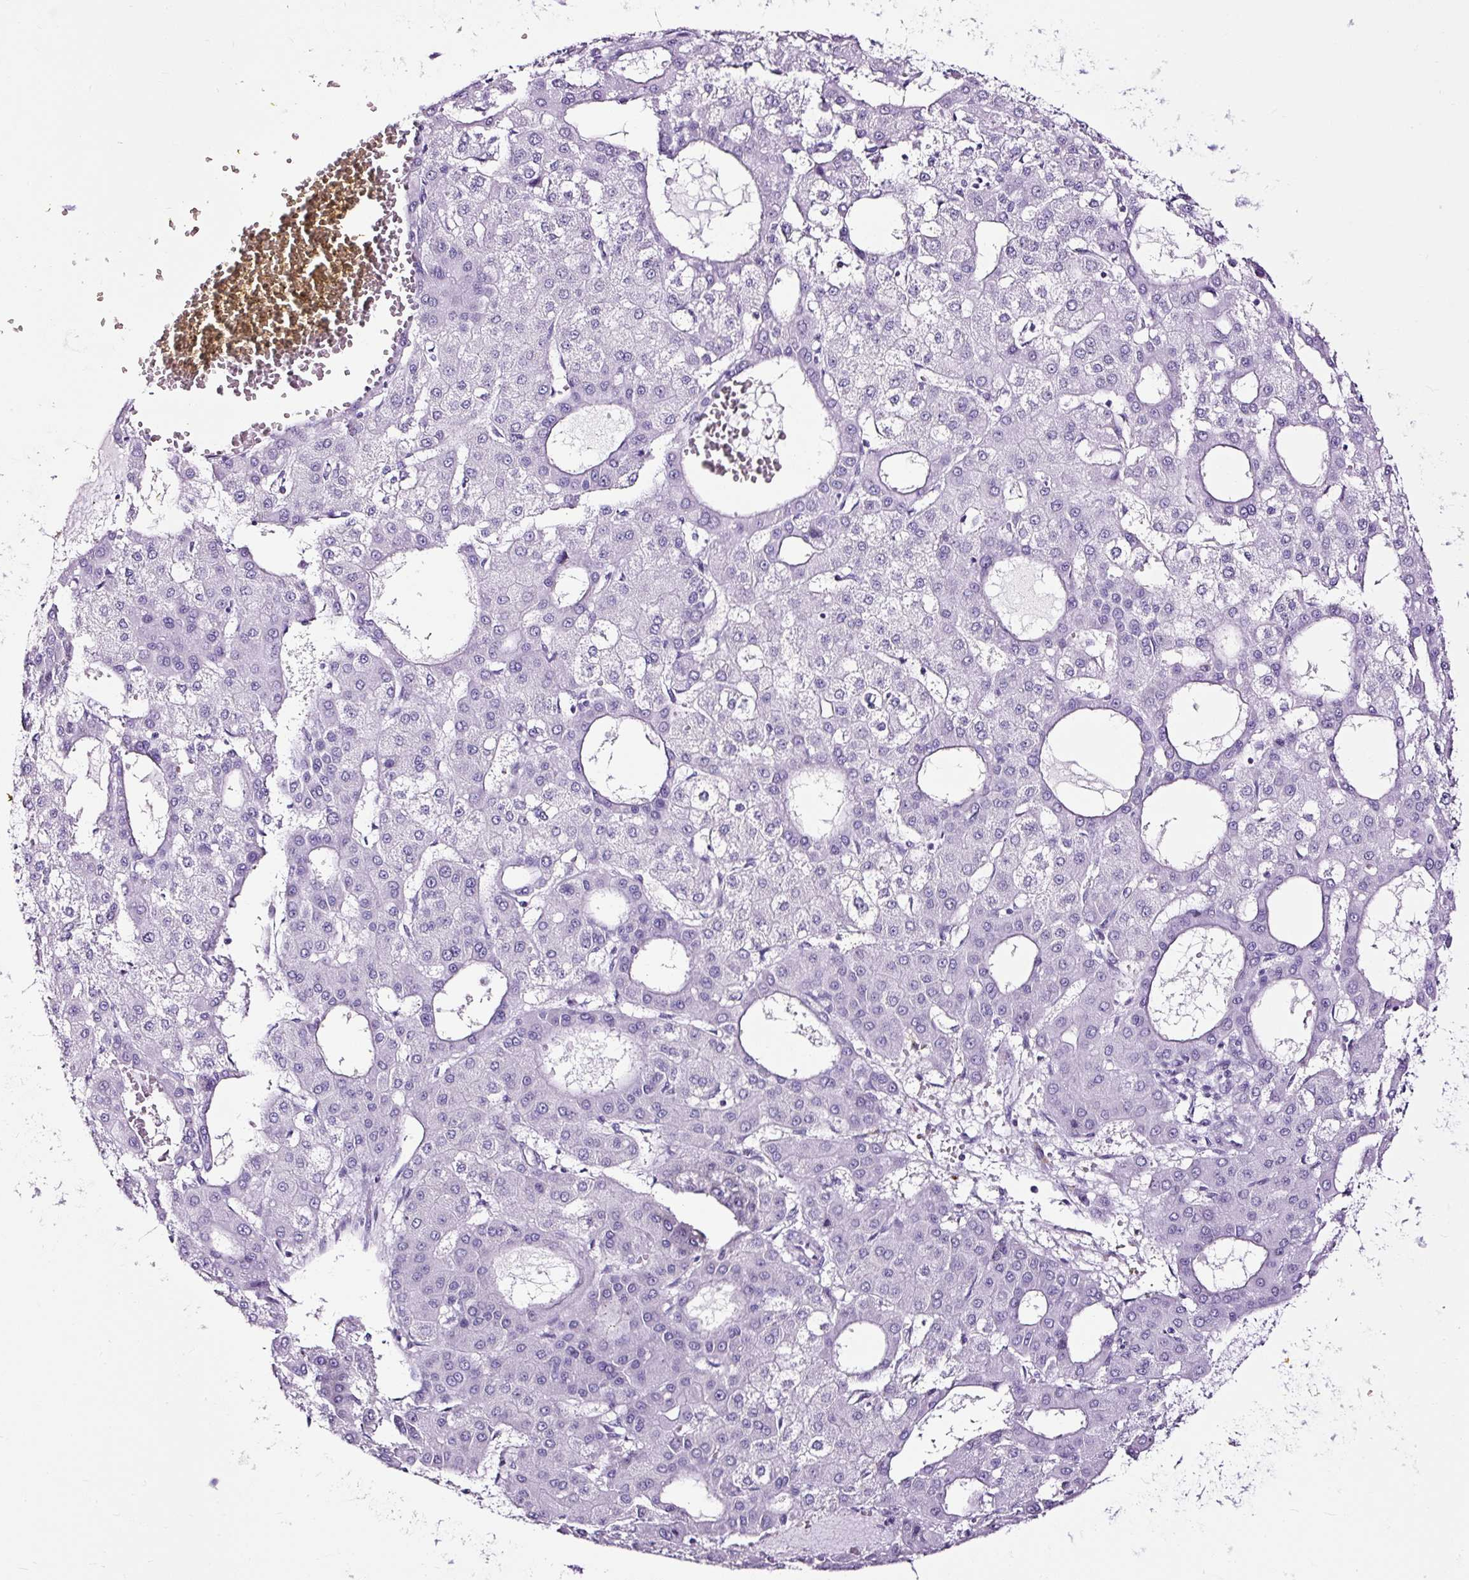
{"staining": {"intensity": "negative", "quantity": "none", "location": "none"}, "tissue": "liver cancer", "cell_type": "Tumor cells", "image_type": "cancer", "snomed": [{"axis": "morphology", "description": "Carcinoma, Hepatocellular, NOS"}, {"axis": "topography", "description": "Liver"}], "caption": "A histopathology image of liver cancer stained for a protein reveals no brown staining in tumor cells. (DAB (3,3'-diaminobenzidine) immunohistochemistry (IHC) with hematoxylin counter stain).", "gene": "NPHS2", "patient": {"sex": "male", "age": 47}}